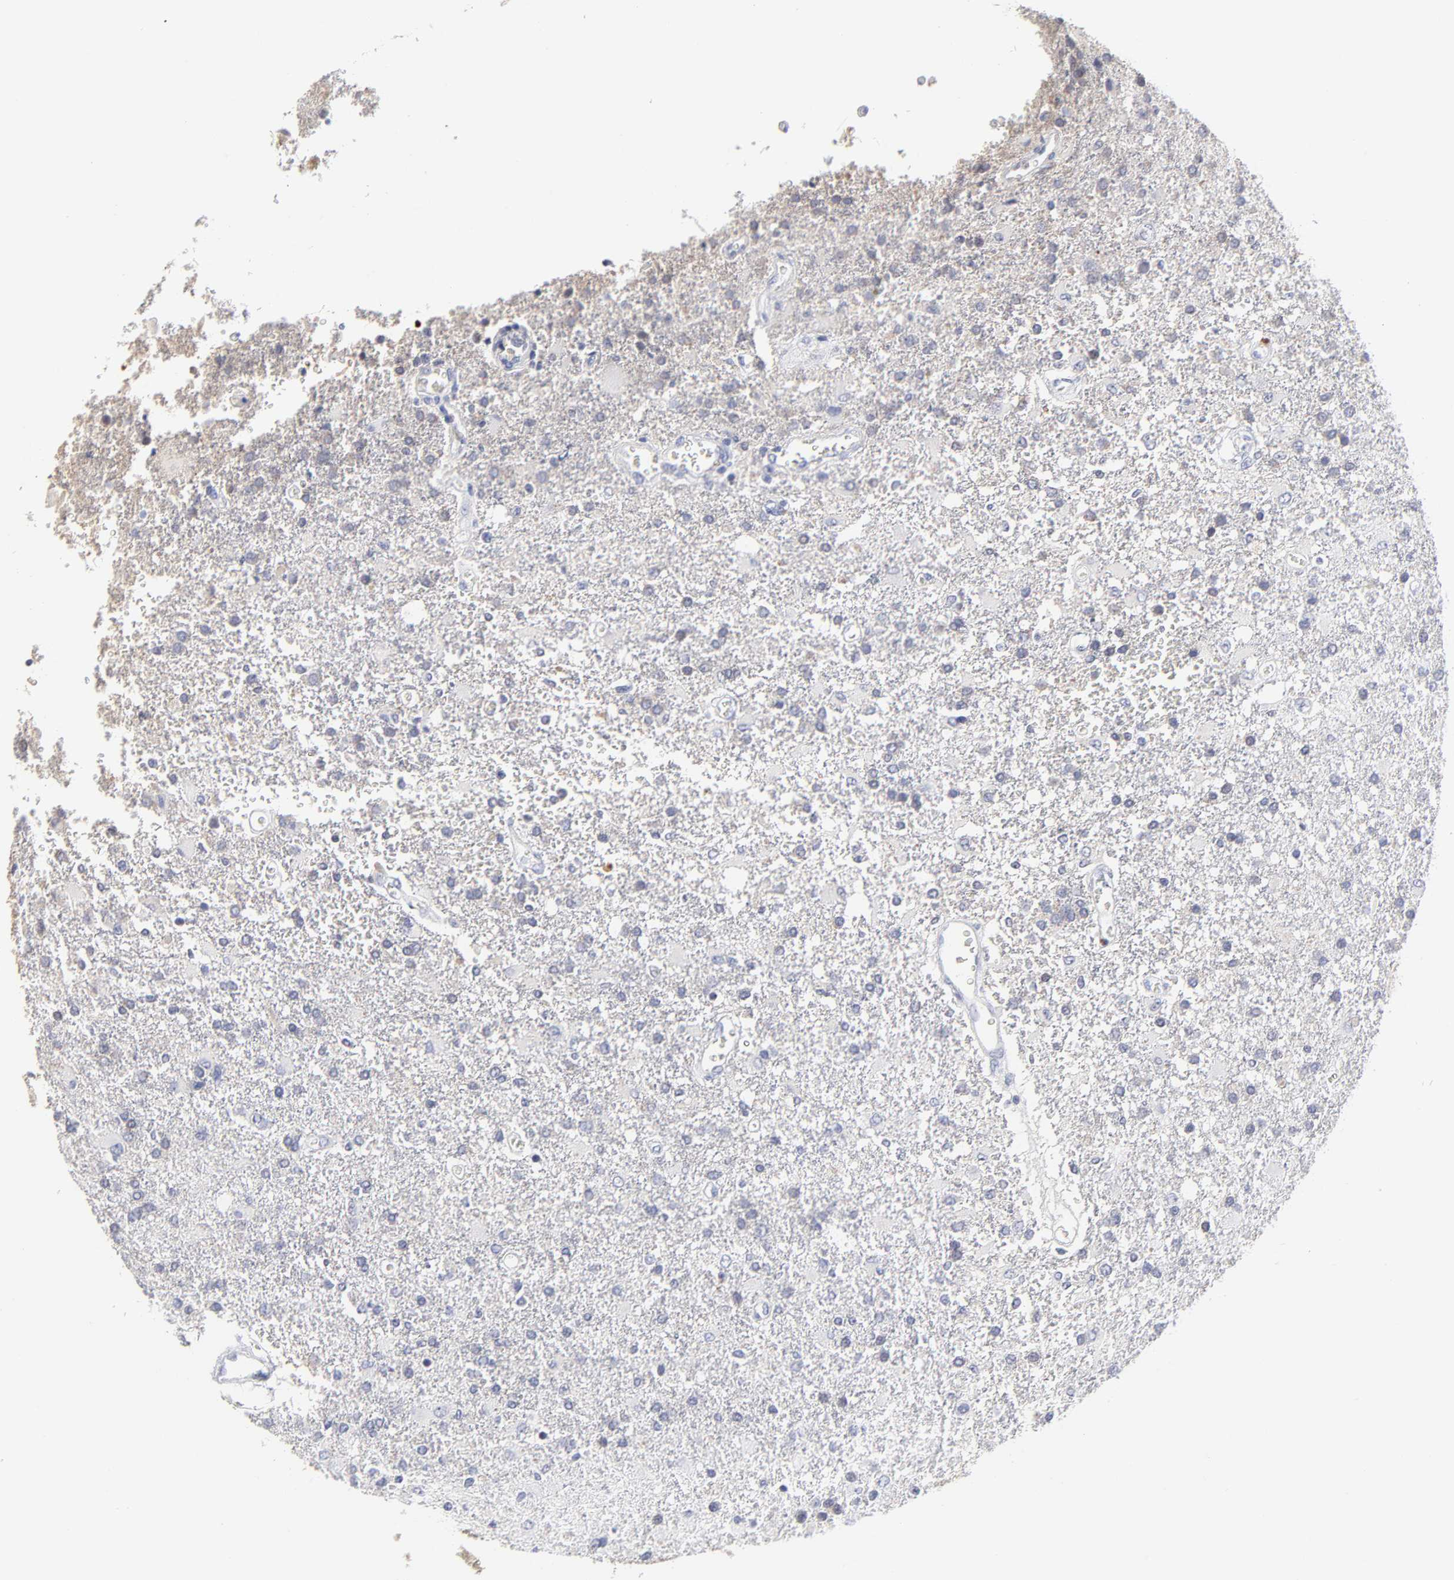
{"staining": {"intensity": "negative", "quantity": "none", "location": "none"}, "tissue": "glioma", "cell_type": "Tumor cells", "image_type": "cancer", "snomed": [{"axis": "morphology", "description": "Glioma, malignant, High grade"}, {"axis": "topography", "description": "Cerebral cortex"}], "caption": "High magnification brightfield microscopy of malignant glioma (high-grade) stained with DAB (3,3'-diaminobenzidine) (brown) and counterstained with hematoxylin (blue): tumor cells show no significant staining.", "gene": "CXADR", "patient": {"sex": "male", "age": 79}}